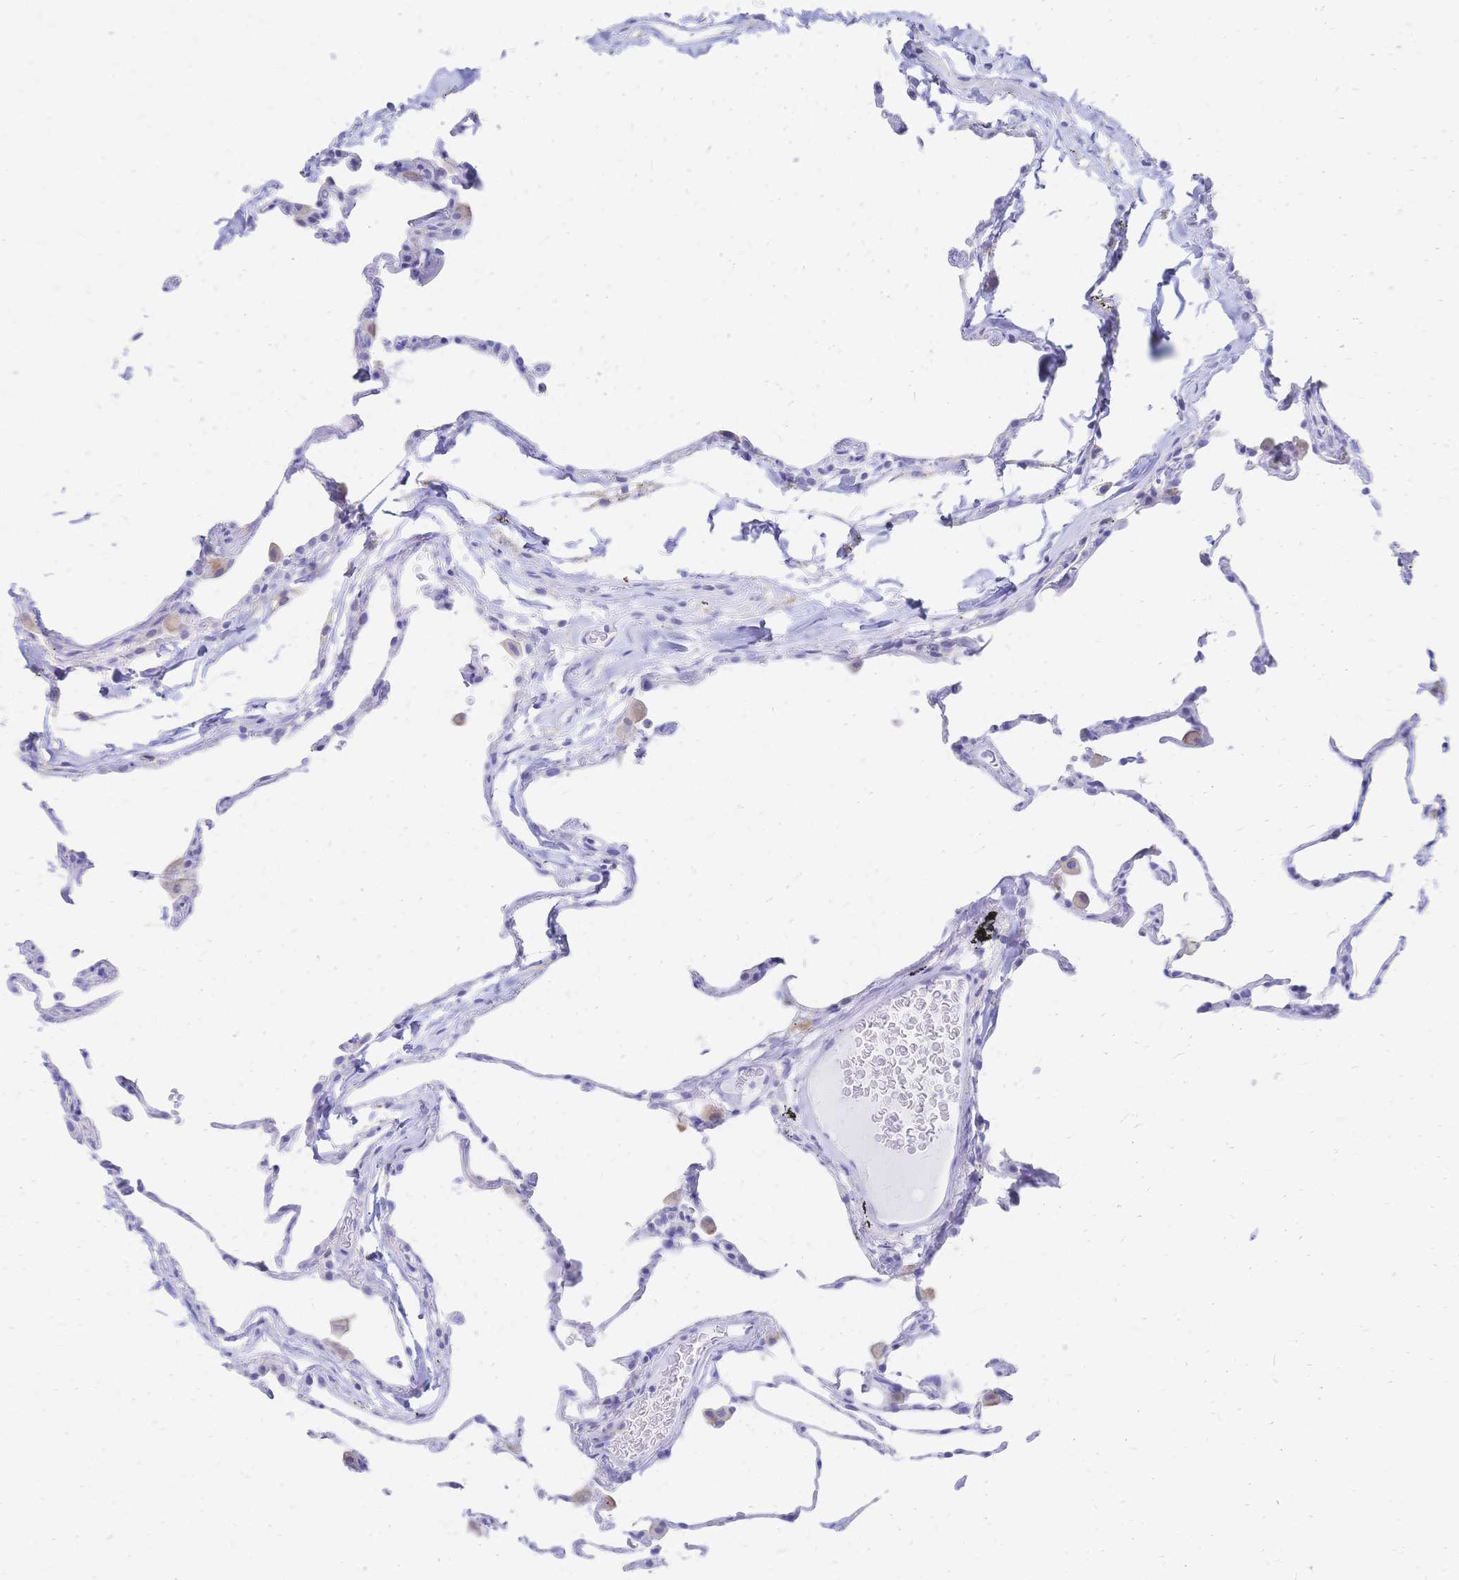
{"staining": {"intensity": "negative", "quantity": "none", "location": "none"}, "tissue": "lung", "cell_type": "Alveolar cells", "image_type": "normal", "snomed": [{"axis": "morphology", "description": "Normal tissue, NOS"}, {"axis": "topography", "description": "Lung"}], "caption": "The photomicrograph exhibits no significant positivity in alveolar cells of lung. Brightfield microscopy of immunohistochemistry (IHC) stained with DAB (3,3'-diaminobenzidine) (brown) and hematoxylin (blue), captured at high magnification.", "gene": "SLC5A1", "patient": {"sex": "female", "age": 57}}